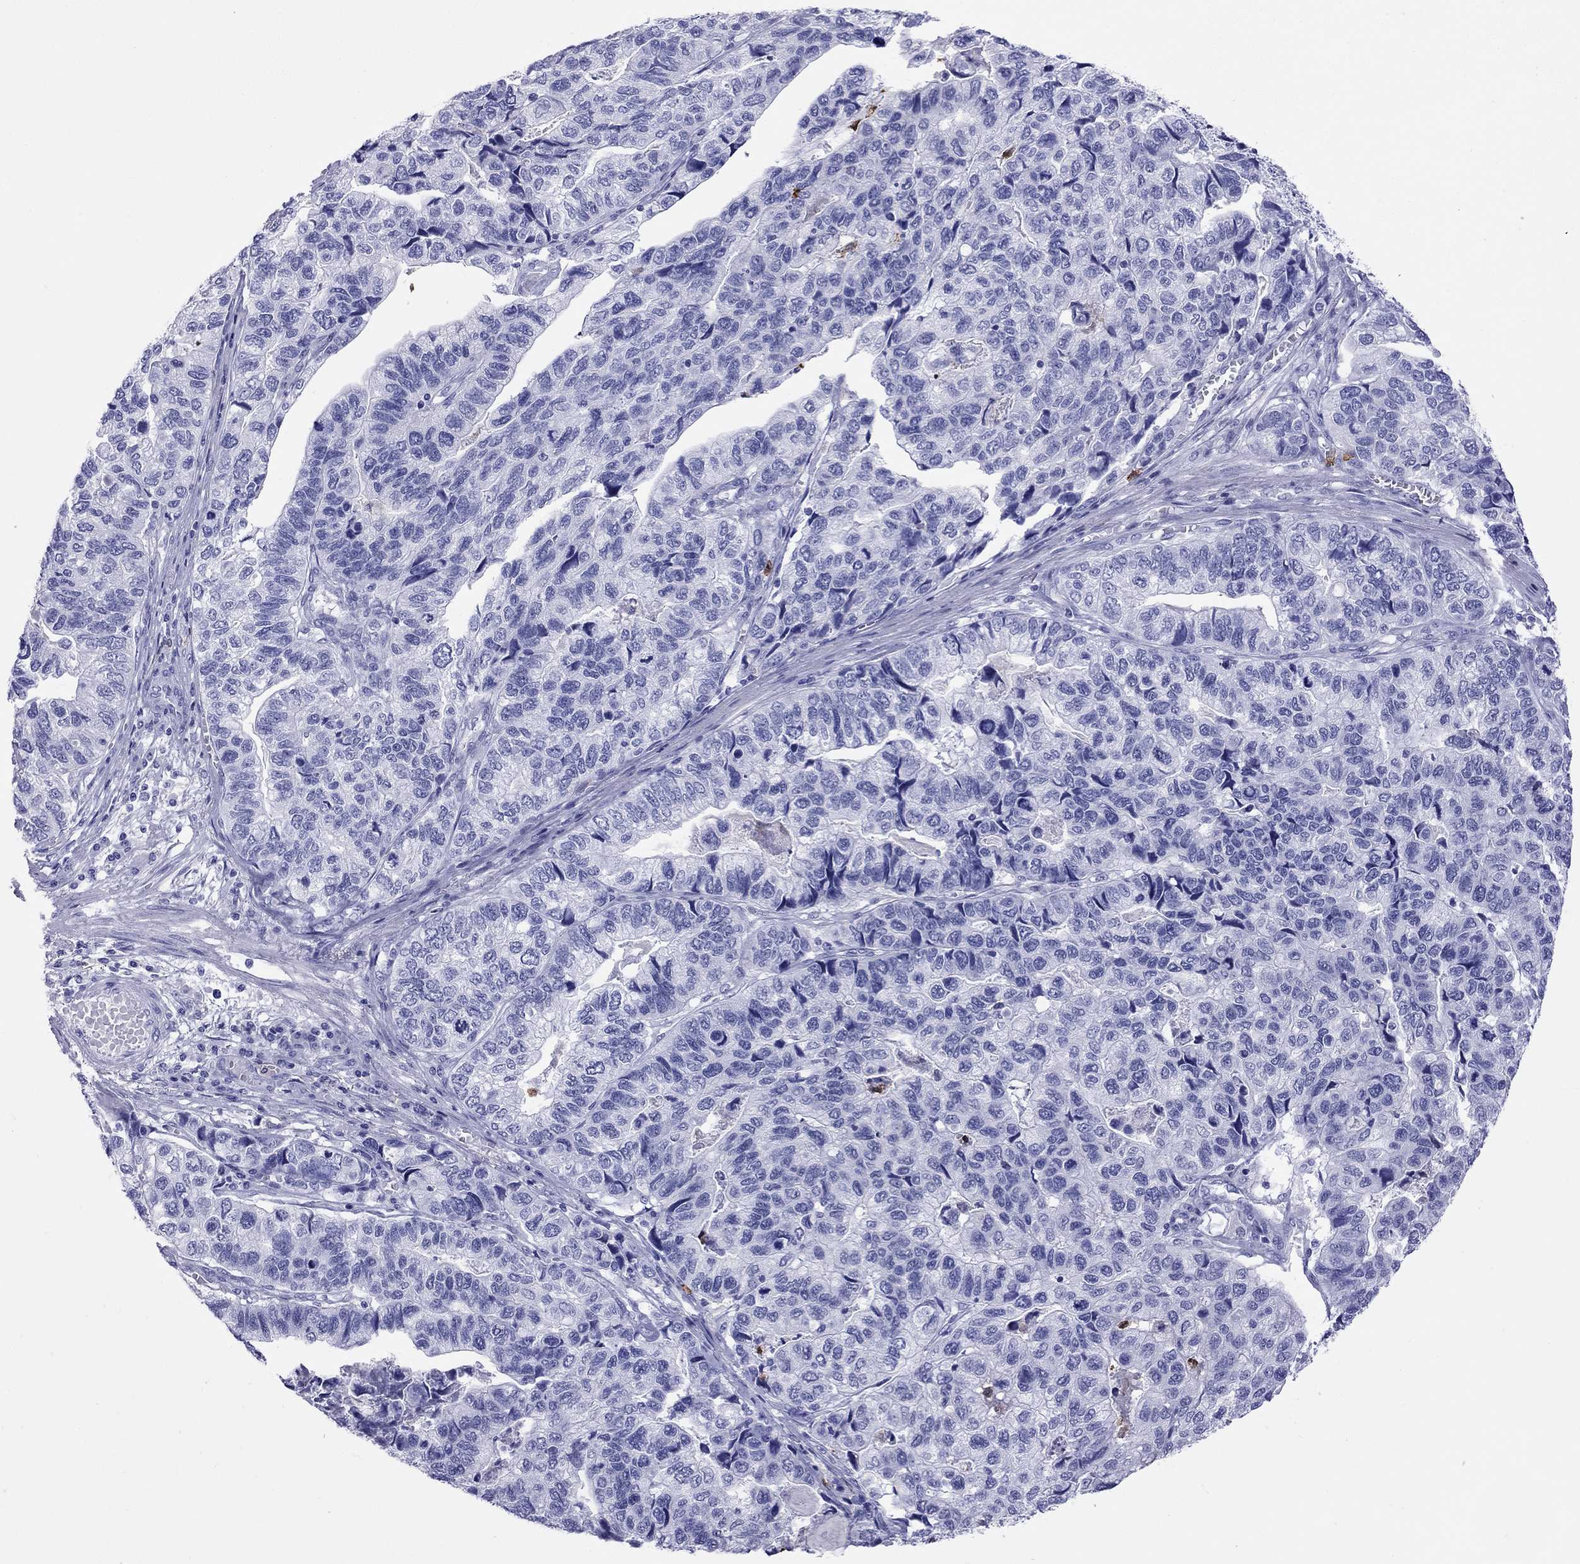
{"staining": {"intensity": "negative", "quantity": "none", "location": "none"}, "tissue": "stomach cancer", "cell_type": "Tumor cells", "image_type": "cancer", "snomed": [{"axis": "morphology", "description": "Adenocarcinoma, NOS"}, {"axis": "topography", "description": "Stomach, upper"}], "caption": "This is an IHC photomicrograph of human stomach adenocarcinoma. There is no positivity in tumor cells.", "gene": "SLAMF1", "patient": {"sex": "female", "age": 67}}